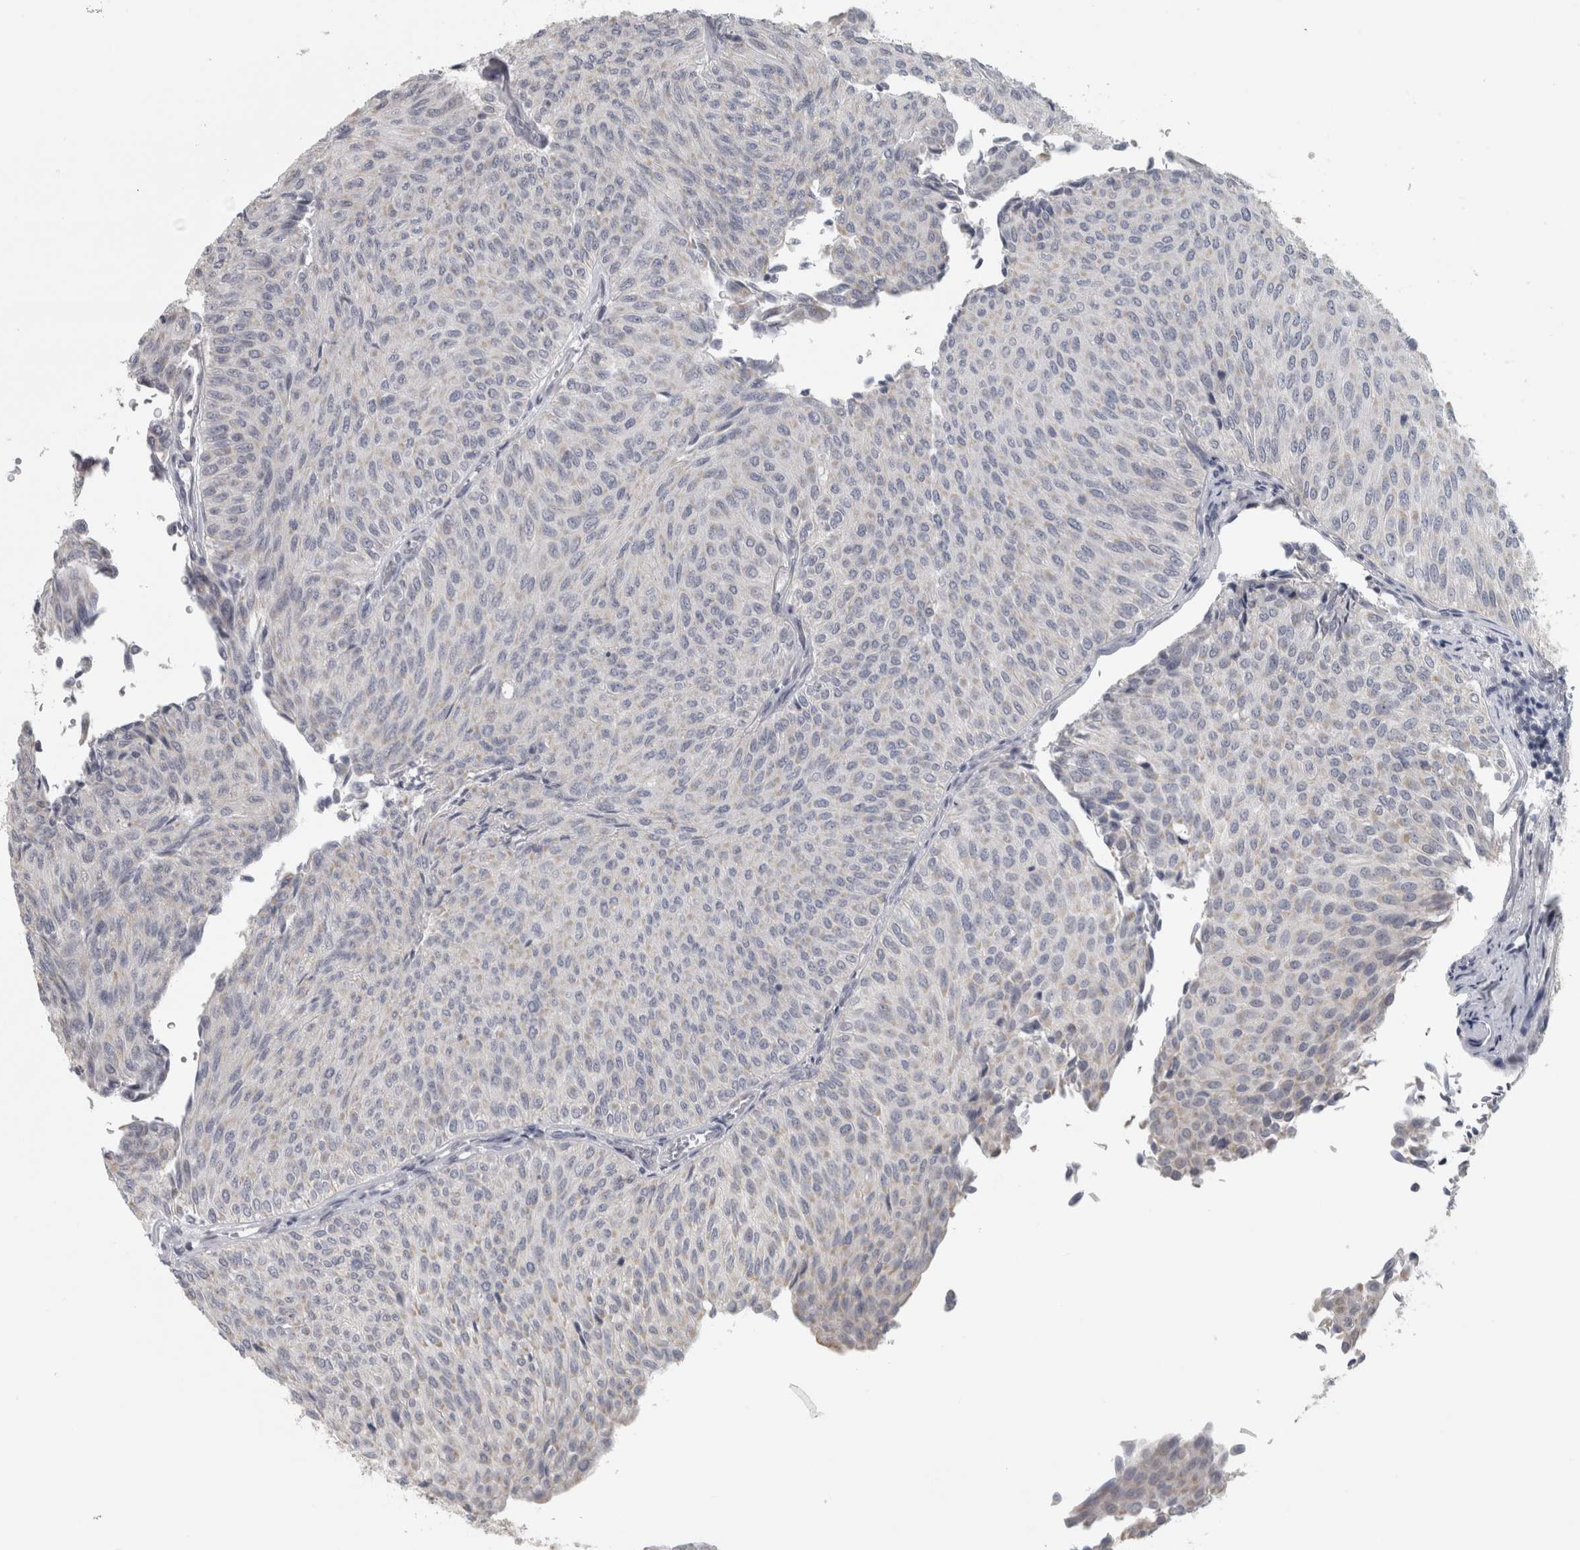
{"staining": {"intensity": "negative", "quantity": "none", "location": "none"}, "tissue": "urothelial cancer", "cell_type": "Tumor cells", "image_type": "cancer", "snomed": [{"axis": "morphology", "description": "Urothelial carcinoma, Low grade"}, {"axis": "topography", "description": "Urinary bladder"}], "caption": "Urothelial cancer was stained to show a protein in brown. There is no significant staining in tumor cells.", "gene": "PTPRN2", "patient": {"sex": "male", "age": 78}}